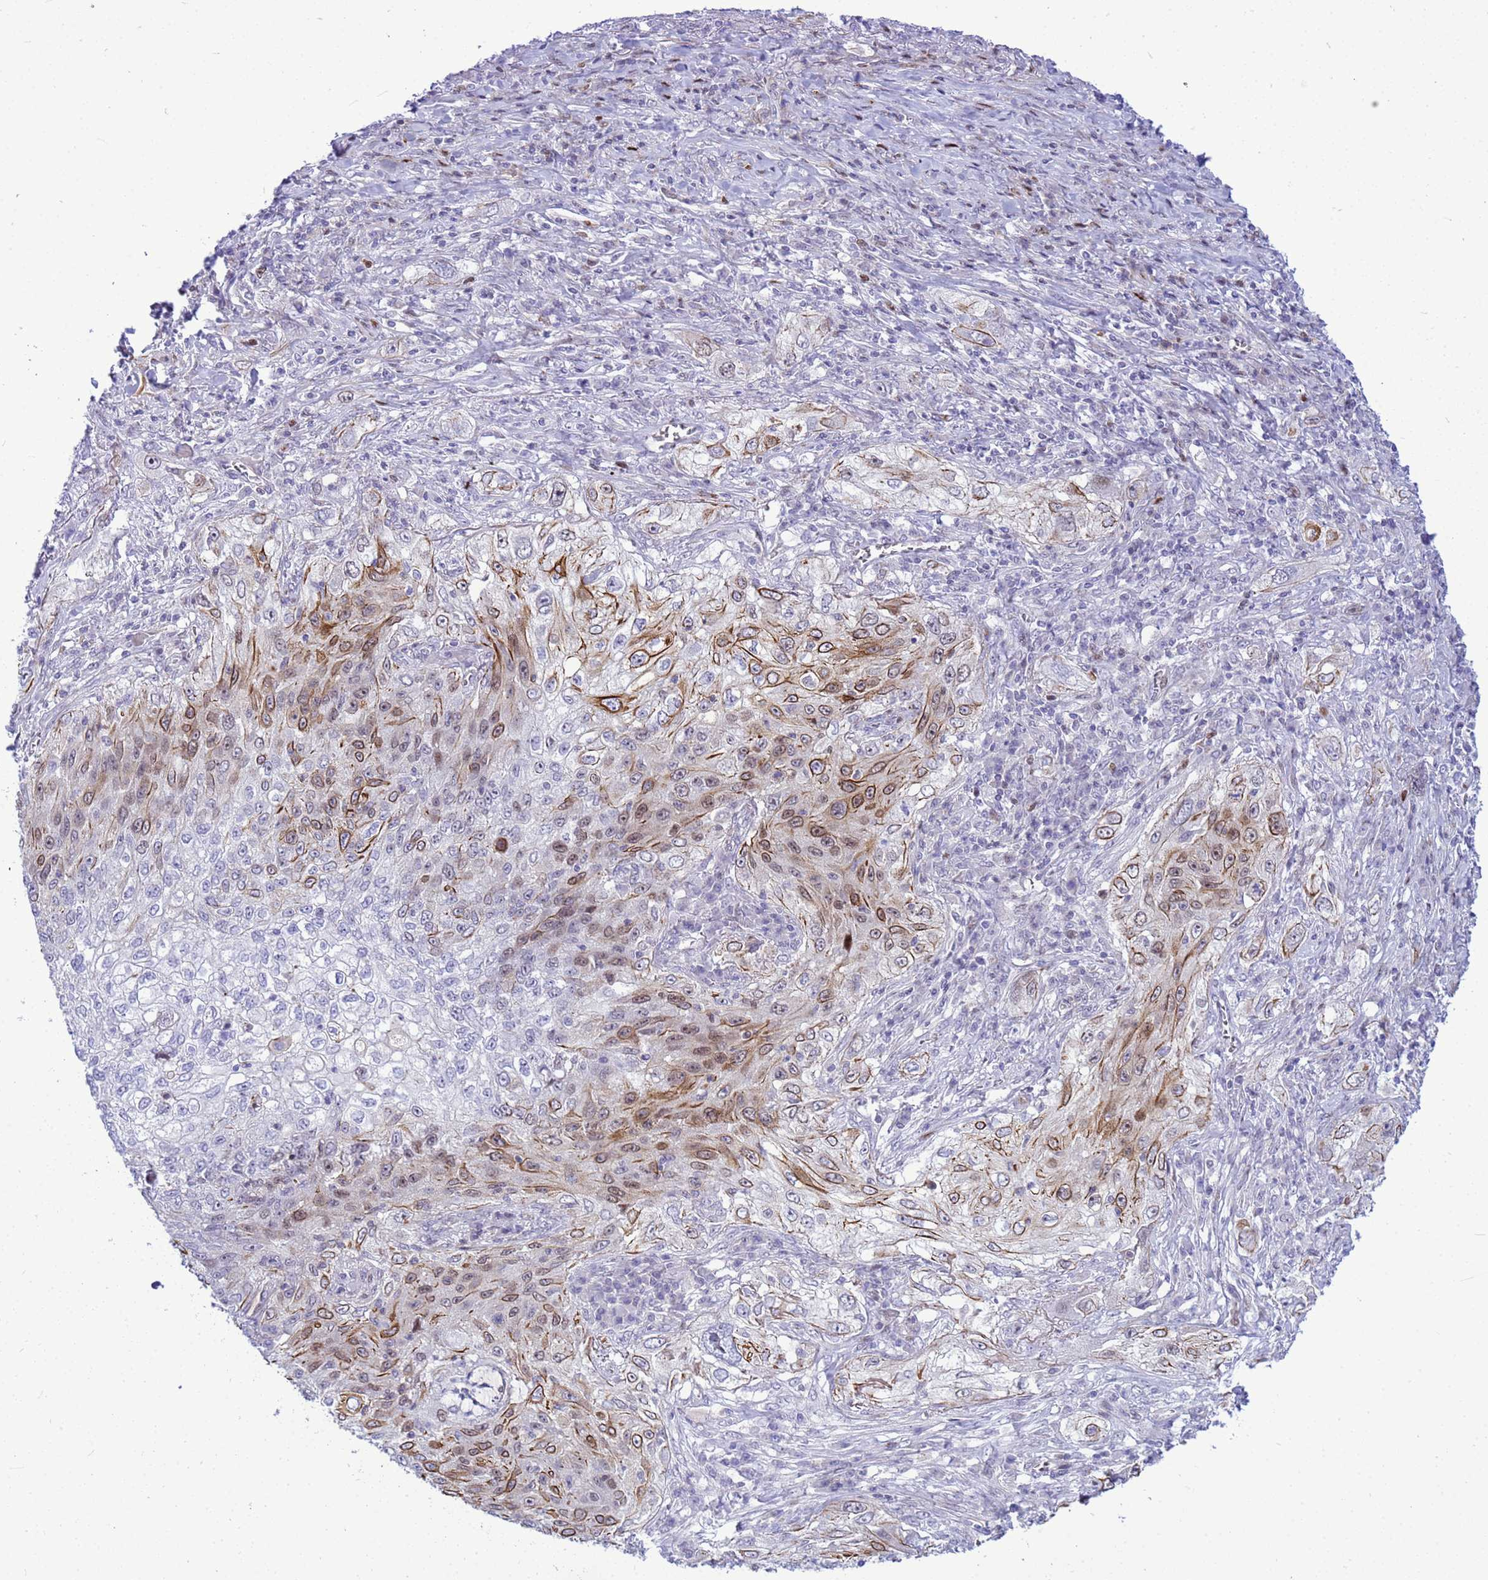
{"staining": {"intensity": "moderate", "quantity": "25%-75%", "location": "cytoplasmic/membranous,nuclear"}, "tissue": "lung cancer", "cell_type": "Tumor cells", "image_type": "cancer", "snomed": [{"axis": "morphology", "description": "Squamous cell carcinoma, NOS"}, {"axis": "topography", "description": "Lung"}], "caption": "There is medium levels of moderate cytoplasmic/membranous and nuclear expression in tumor cells of squamous cell carcinoma (lung), as demonstrated by immunohistochemical staining (brown color).", "gene": "ADAMTS7", "patient": {"sex": "female", "age": 69}}